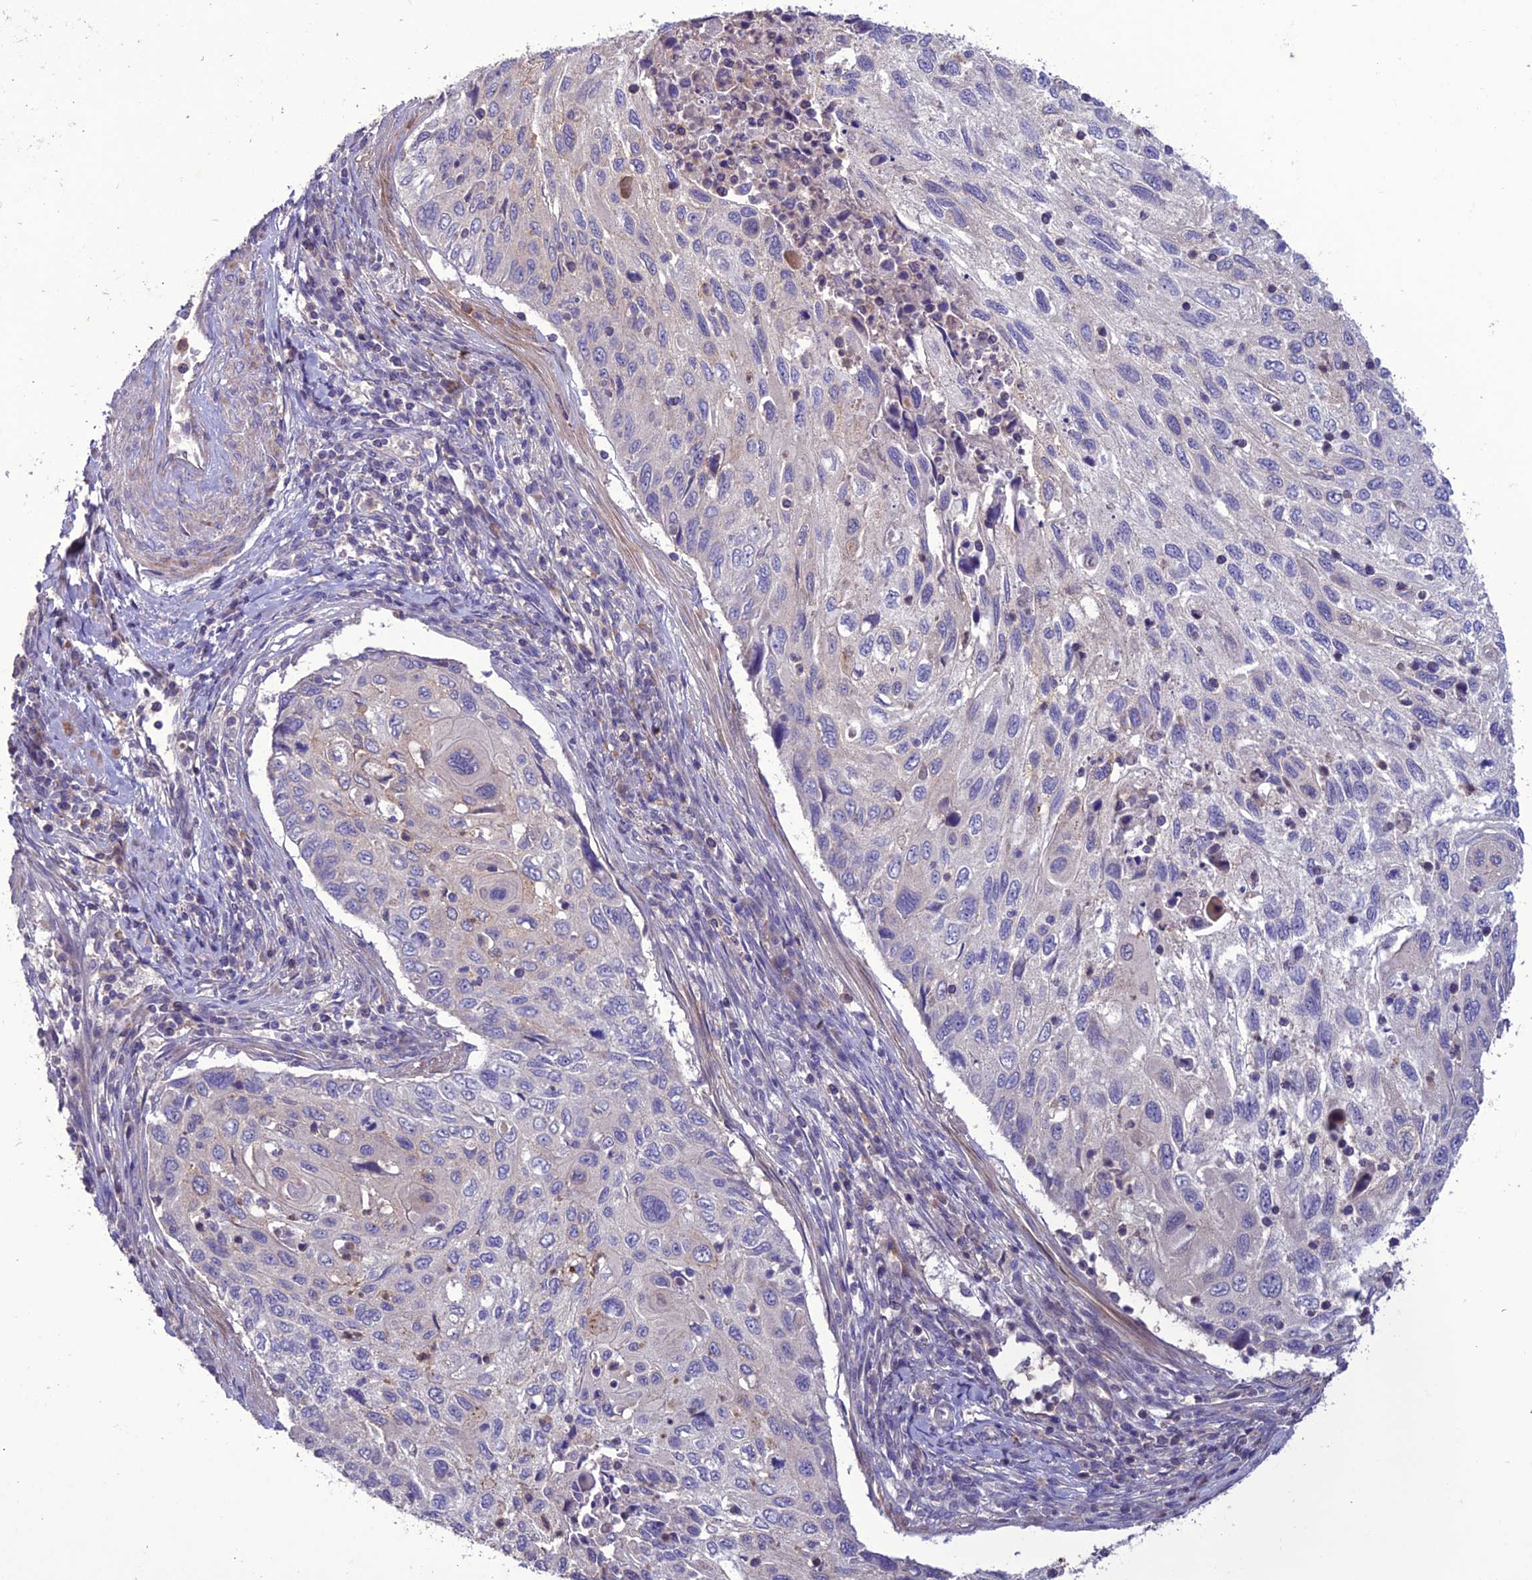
{"staining": {"intensity": "weak", "quantity": "<25%", "location": "cytoplasmic/membranous"}, "tissue": "cervical cancer", "cell_type": "Tumor cells", "image_type": "cancer", "snomed": [{"axis": "morphology", "description": "Squamous cell carcinoma, NOS"}, {"axis": "topography", "description": "Cervix"}], "caption": "The histopathology image reveals no staining of tumor cells in cervical squamous cell carcinoma.", "gene": "C2orf76", "patient": {"sex": "female", "age": 70}}